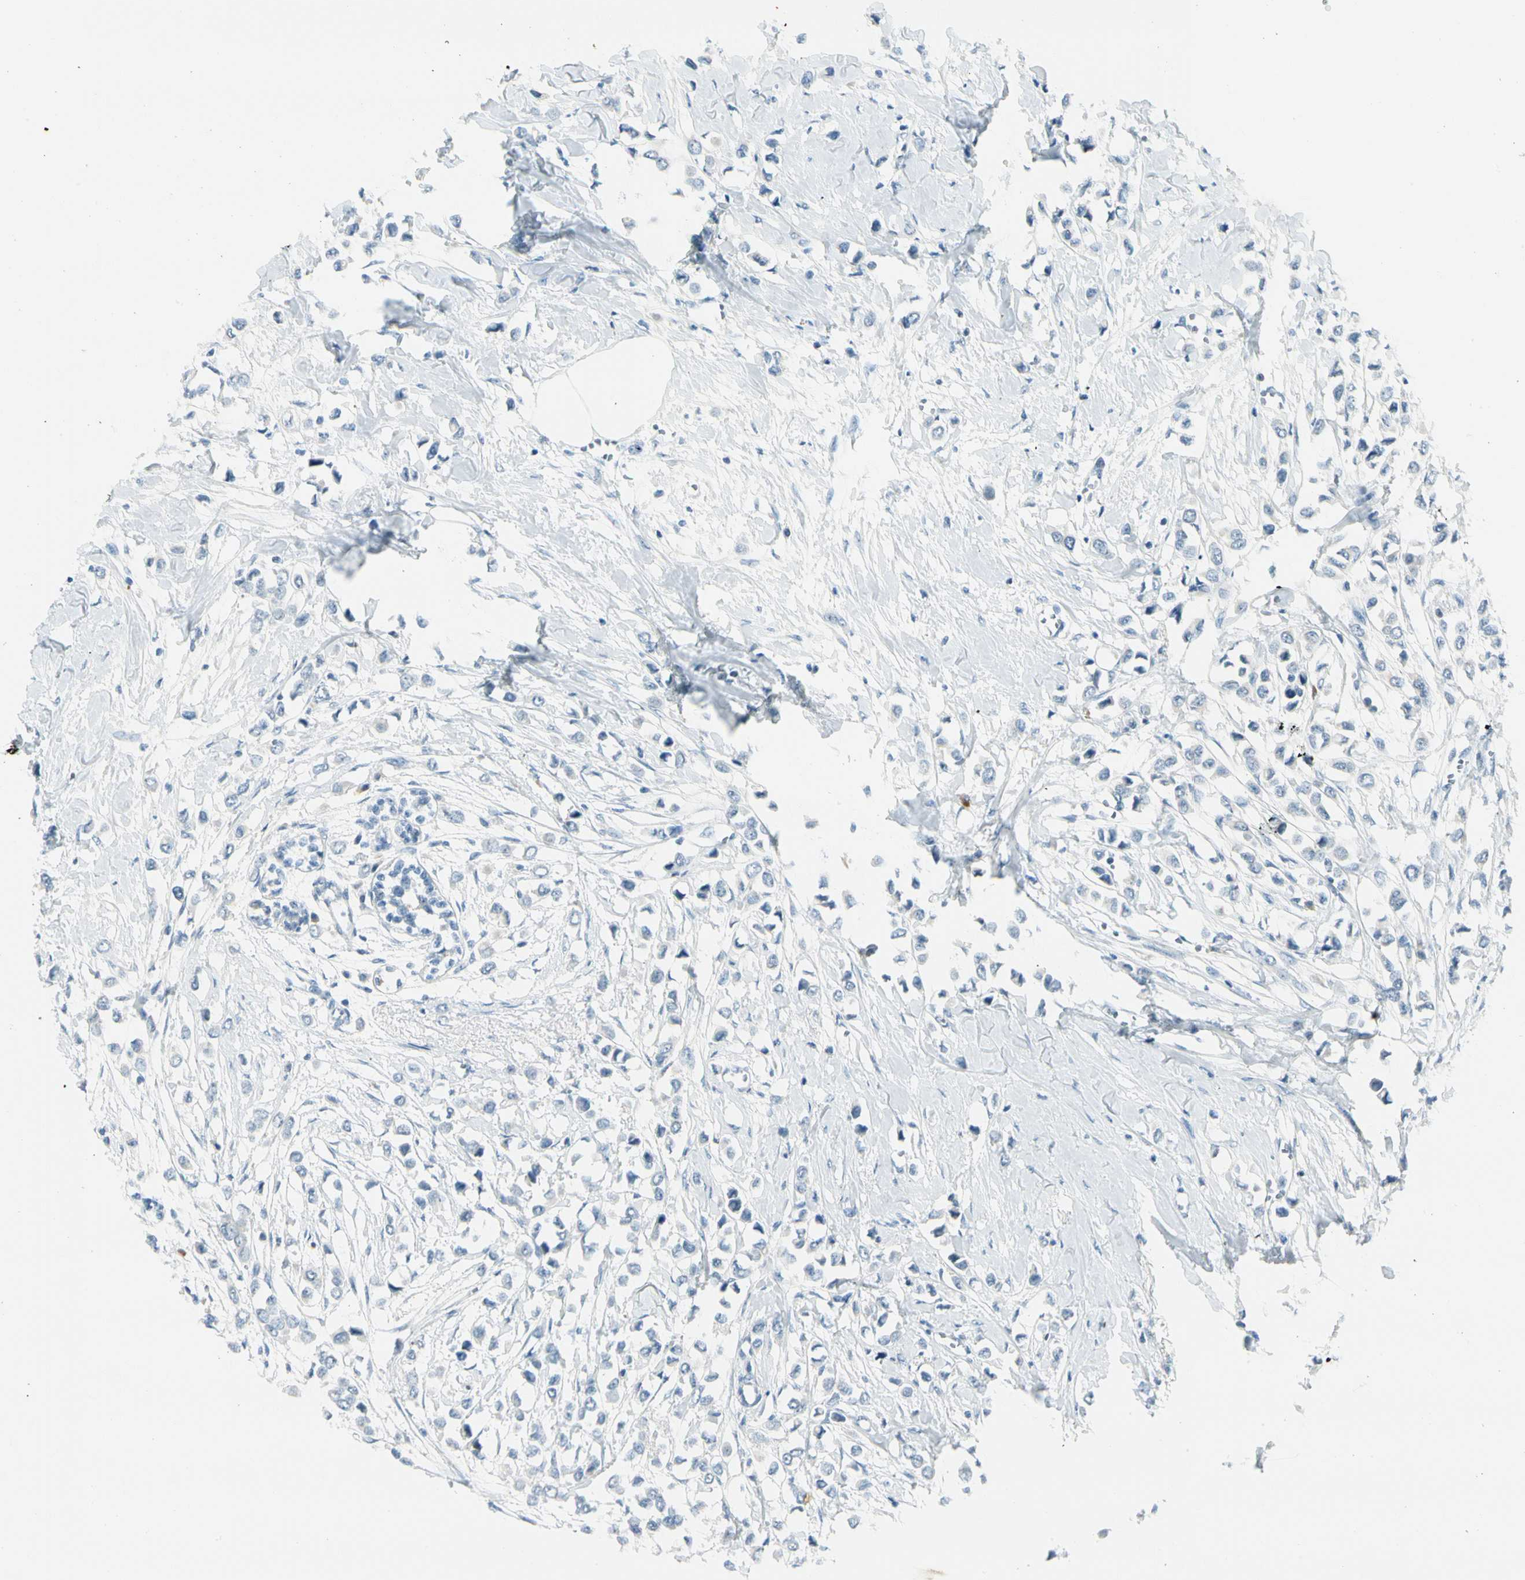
{"staining": {"intensity": "negative", "quantity": "none", "location": "none"}, "tissue": "breast cancer", "cell_type": "Tumor cells", "image_type": "cancer", "snomed": [{"axis": "morphology", "description": "Lobular carcinoma"}, {"axis": "topography", "description": "Breast"}], "caption": "Tumor cells show no significant protein staining in breast cancer (lobular carcinoma). The staining was performed using DAB to visualize the protein expression in brown, while the nuclei were stained in blue with hematoxylin (Magnification: 20x).", "gene": "ZSCAN1", "patient": {"sex": "female", "age": 51}}